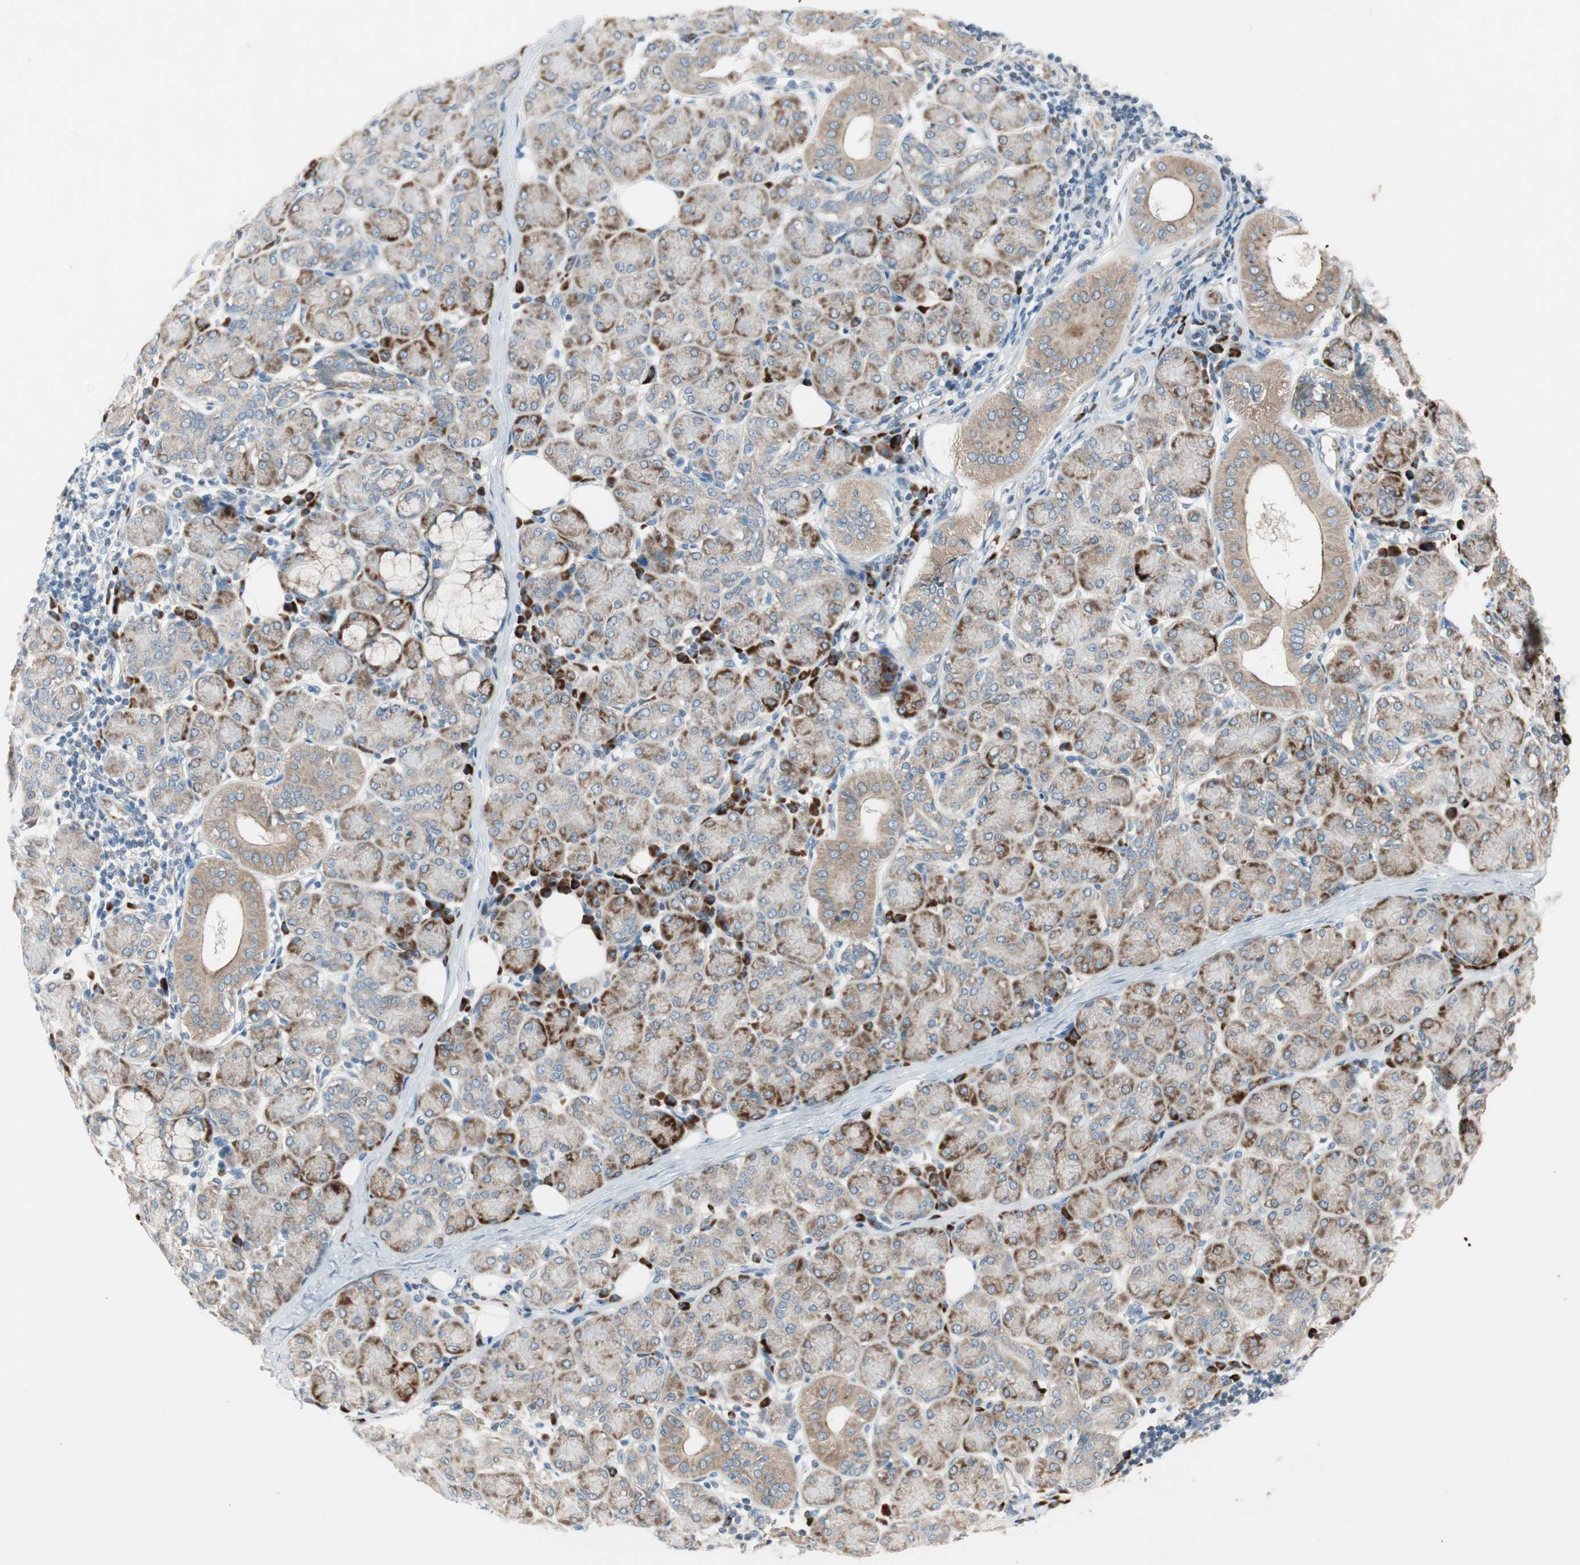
{"staining": {"intensity": "strong", "quantity": ">75%", "location": "cytoplasmic/membranous"}, "tissue": "salivary gland", "cell_type": "Glandular cells", "image_type": "normal", "snomed": [{"axis": "morphology", "description": "Normal tissue, NOS"}, {"axis": "morphology", "description": "Inflammation, NOS"}, {"axis": "topography", "description": "Lymph node"}, {"axis": "topography", "description": "Salivary gland"}], "caption": "IHC of benign salivary gland demonstrates high levels of strong cytoplasmic/membranous staining in approximately >75% of glandular cells. The protein is shown in brown color, while the nuclei are stained blue.", "gene": "APOO", "patient": {"sex": "male", "age": 3}}